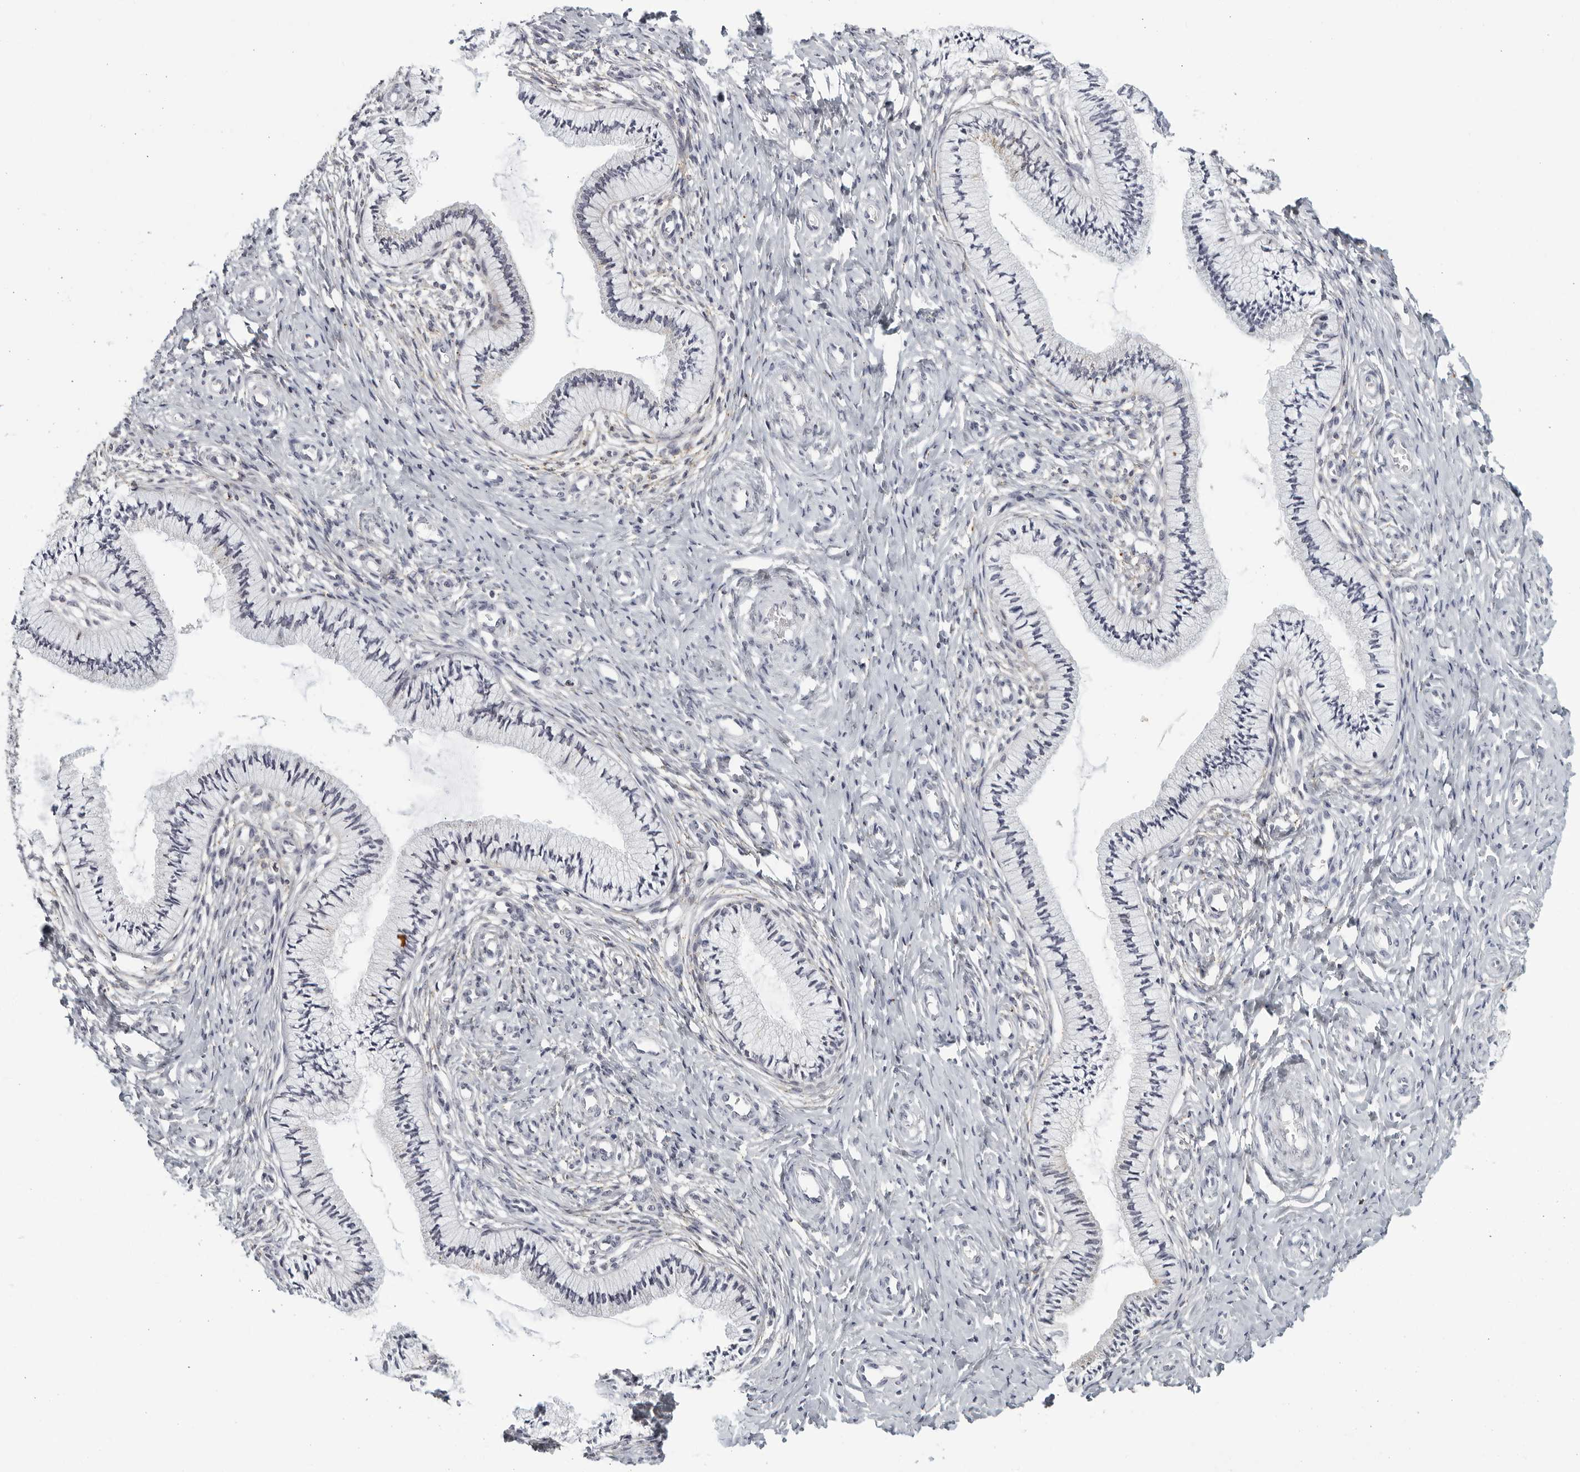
{"staining": {"intensity": "moderate", "quantity": "<25%", "location": "cytoplasmic/membranous"}, "tissue": "cervix", "cell_type": "Glandular cells", "image_type": "normal", "snomed": [{"axis": "morphology", "description": "Normal tissue, NOS"}, {"axis": "topography", "description": "Cervix"}], "caption": "An image showing moderate cytoplasmic/membranous positivity in approximately <25% of glandular cells in normal cervix, as visualized by brown immunohistochemical staining.", "gene": "STRADB", "patient": {"sex": "female", "age": 36}}